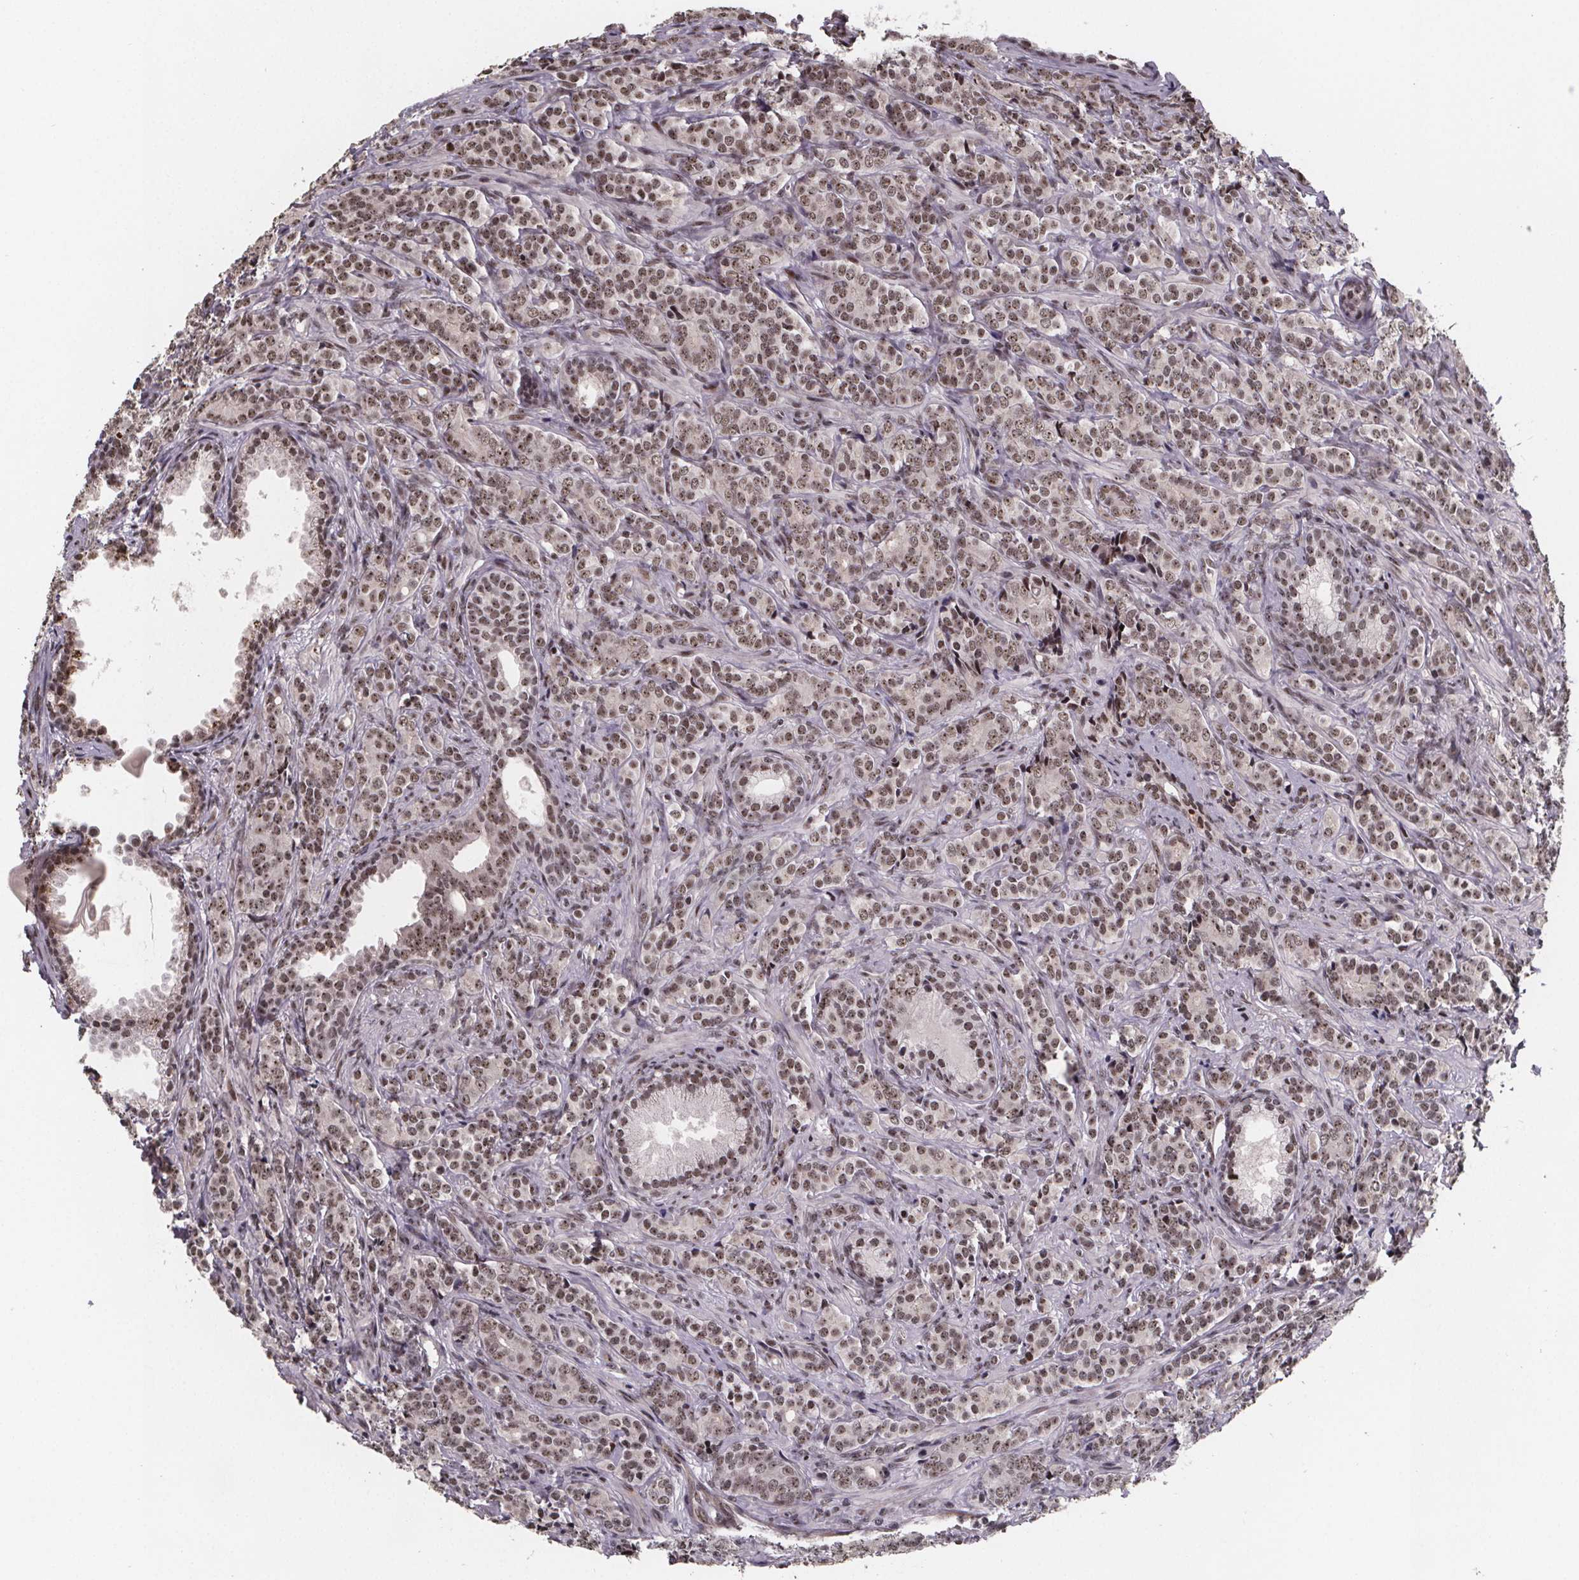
{"staining": {"intensity": "moderate", "quantity": ">75%", "location": "nuclear"}, "tissue": "prostate cancer", "cell_type": "Tumor cells", "image_type": "cancer", "snomed": [{"axis": "morphology", "description": "Adenocarcinoma, High grade"}, {"axis": "topography", "description": "Prostate"}], "caption": "Immunohistochemistry of prostate cancer demonstrates medium levels of moderate nuclear expression in about >75% of tumor cells. The staining was performed using DAB, with brown indicating positive protein expression. Nuclei are stained blue with hematoxylin.", "gene": "U2SURP", "patient": {"sex": "male", "age": 84}}